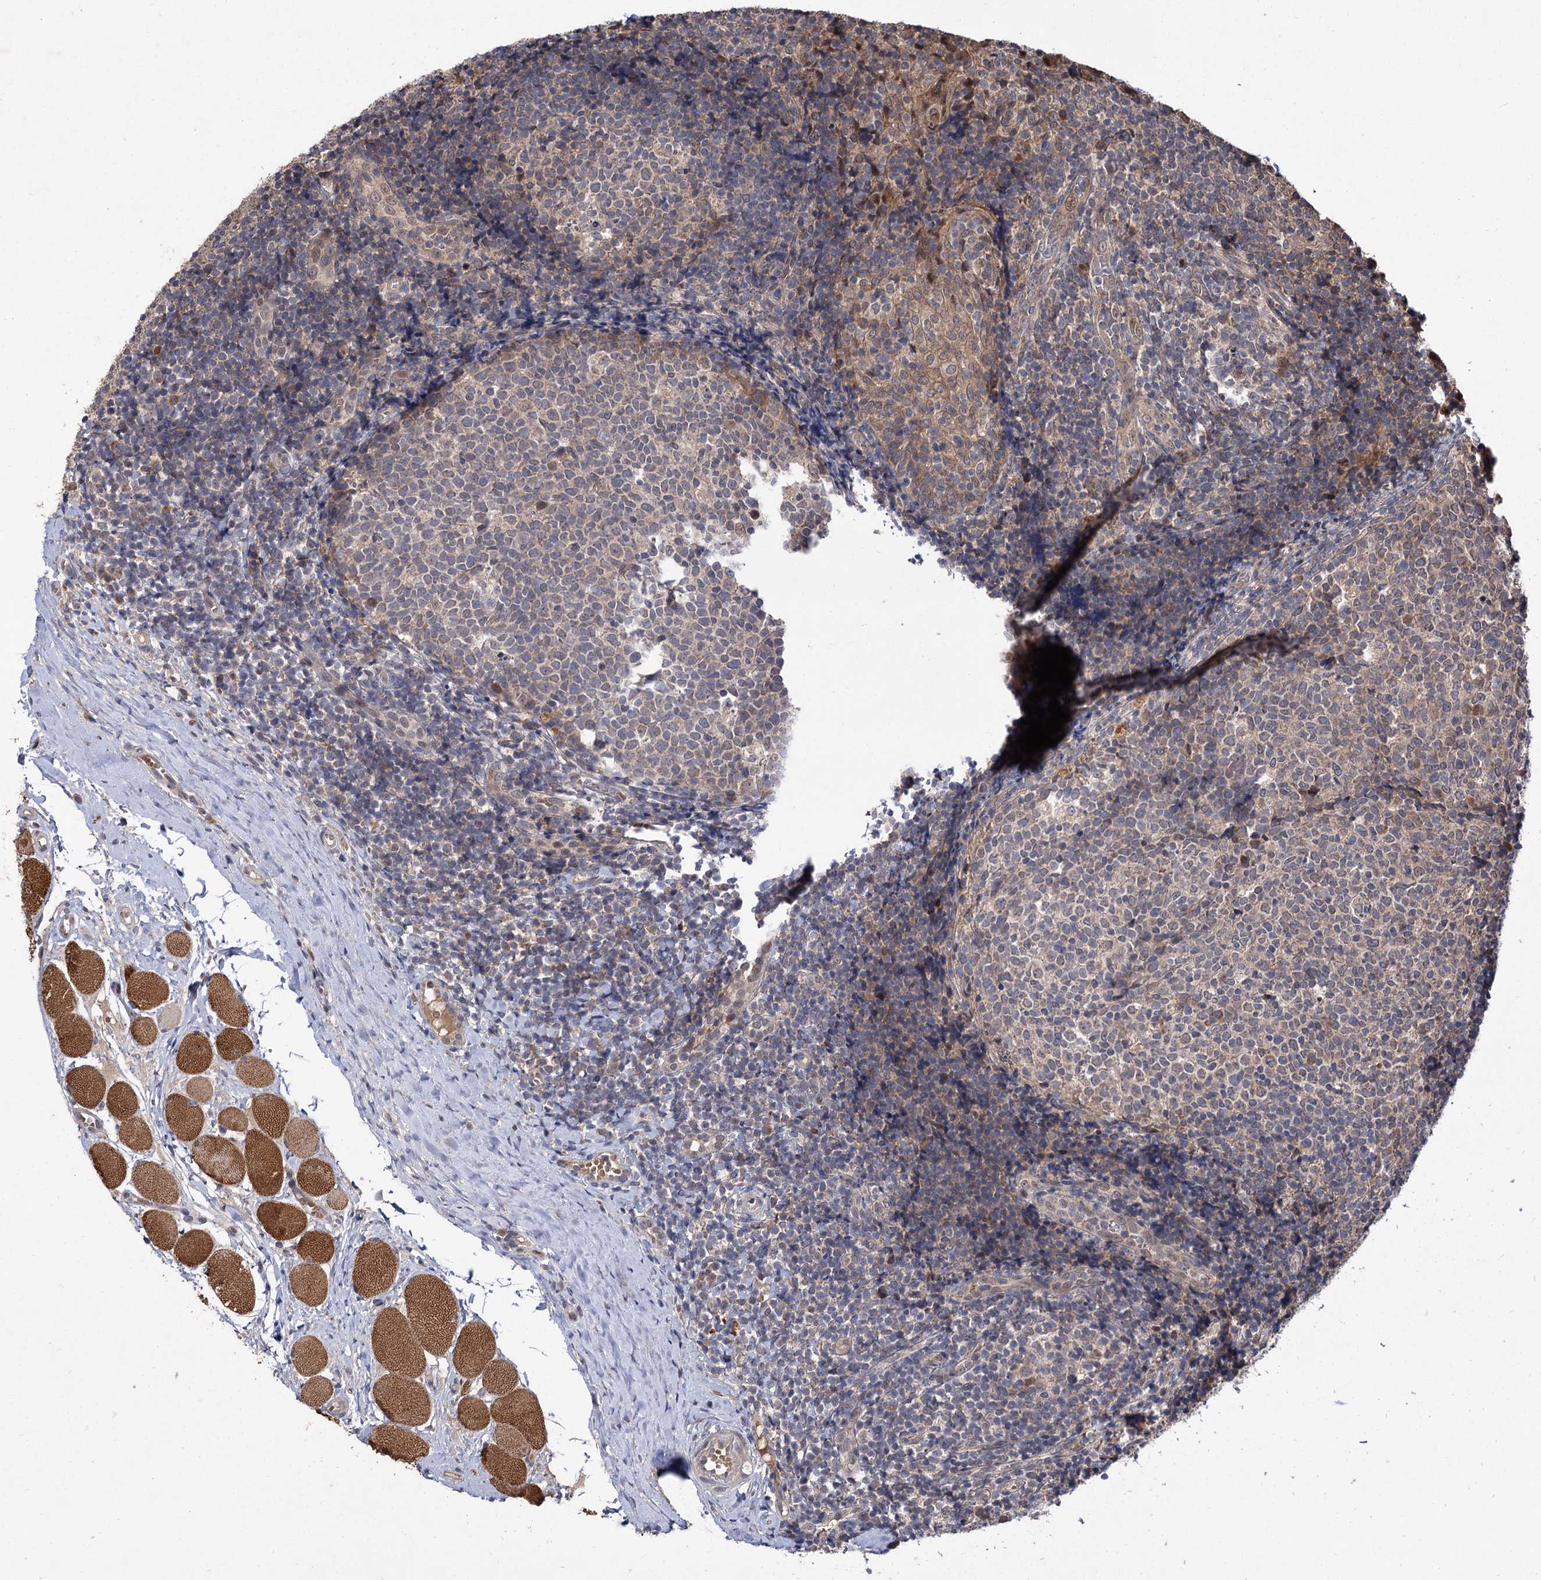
{"staining": {"intensity": "weak", "quantity": "<25%", "location": "cytoplasmic/membranous"}, "tissue": "tonsil", "cell_type": "Germinal center cells", "image_type": "normal", "snomed": [{"axis": "morphology", "description": "Normal tissue, NOS"}, {"axis": "topography", "description": "Tonsil"}], "caption": "Tonsil stained for a protein using IHC exhibits no positivity germinal center cells.", "gene": "FBXW8", "patient": {"sex": "female", "age": 19}}